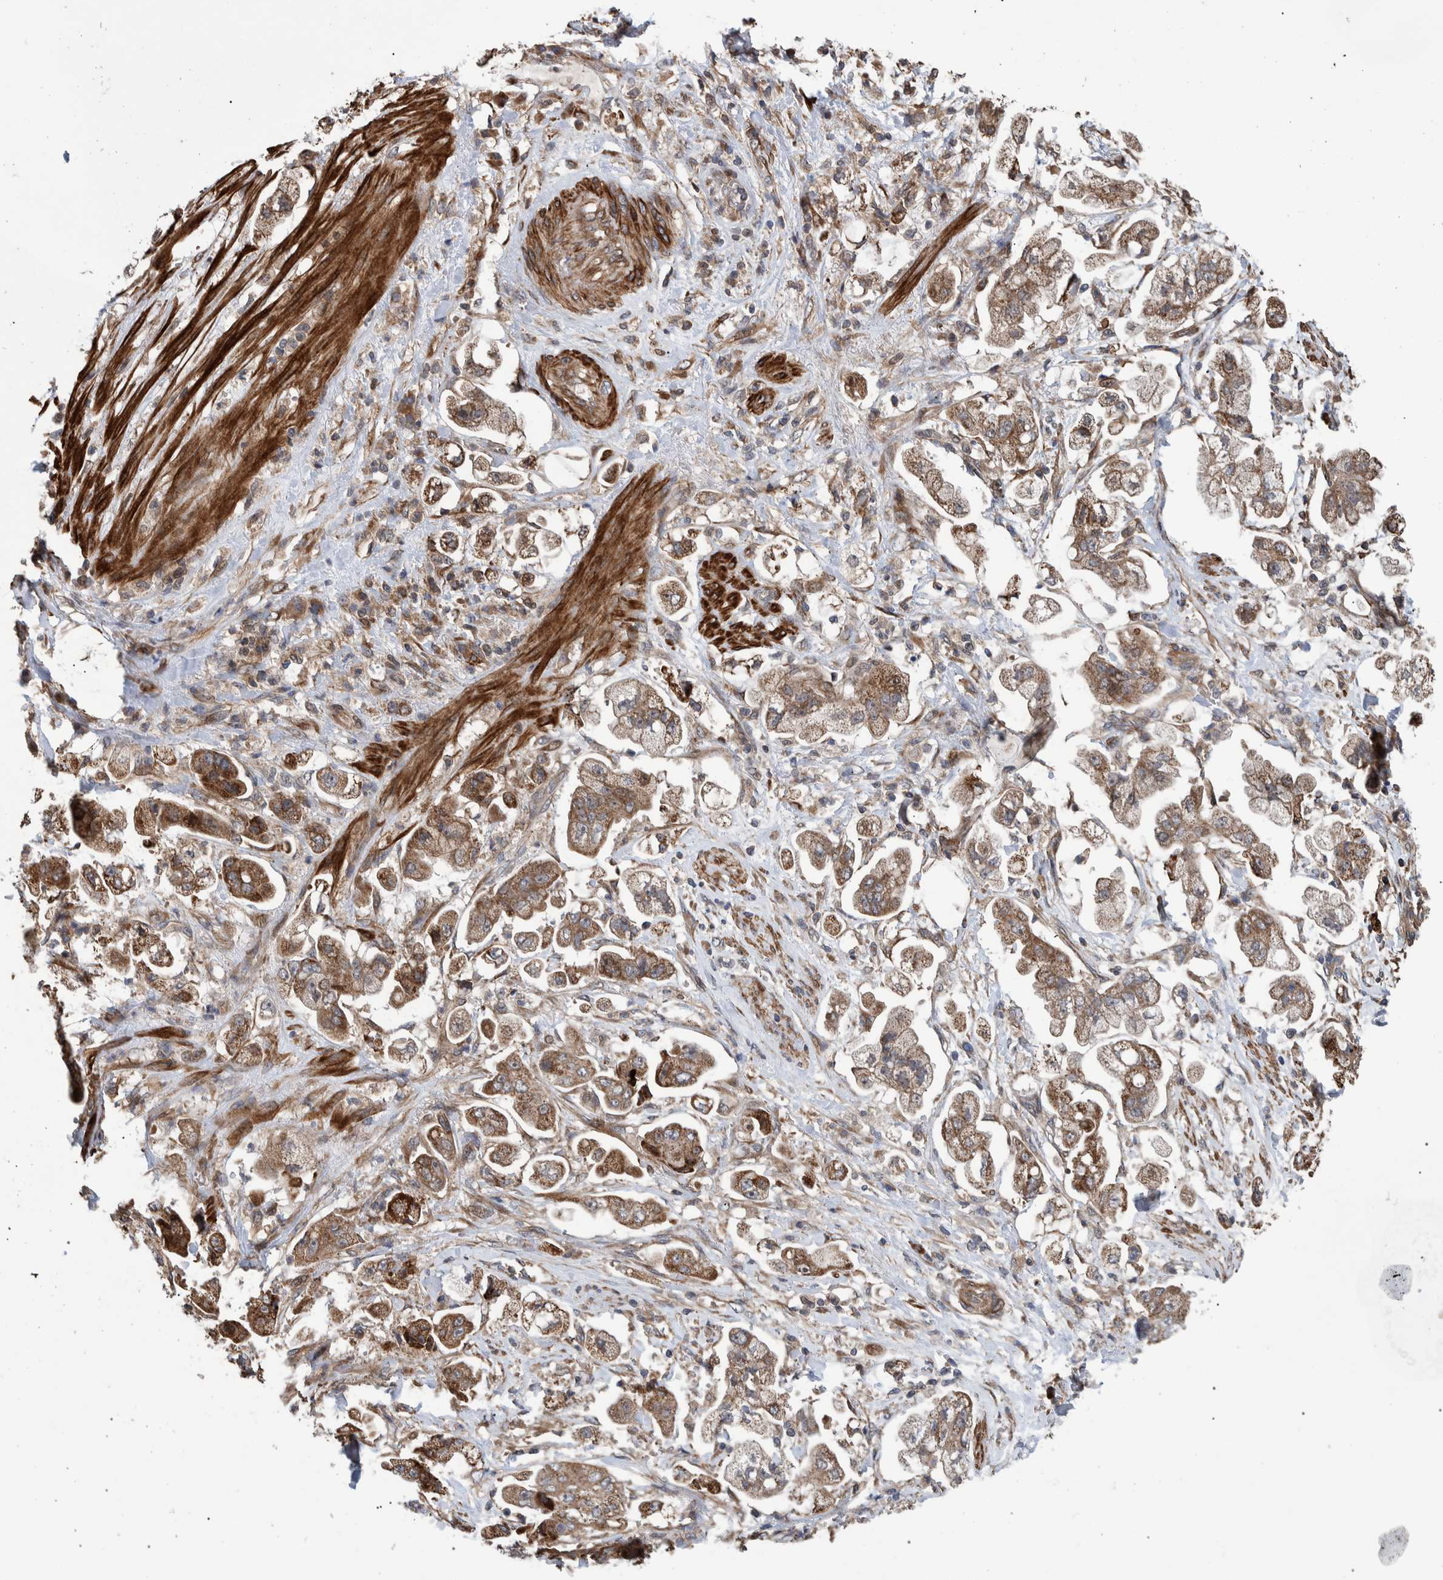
{"staining": {"intensity": "moderate", "quantity": ">75%", "location": "cytoplasmic/membranous"}, "tissue": "stomach cancer", "cell_type": "Tumor cells", "image_type": "cancer", "snomed": [{"axis": "morphology", "description": "Adenocarcinoma, NOS"}, {"axis": "topography", "description": "Stomach"}], "caption": "This image demonstrates stomach adenocarcinoma stained with immunohistochemistry to label a protein in brown. The cytoplasmic/membranous of tumor cells show moderate positivity for the protein. Nuclei are counter-stained blue.", "gene": "B3GNTL1", "patient": {"sex": "male", "age": 62}}